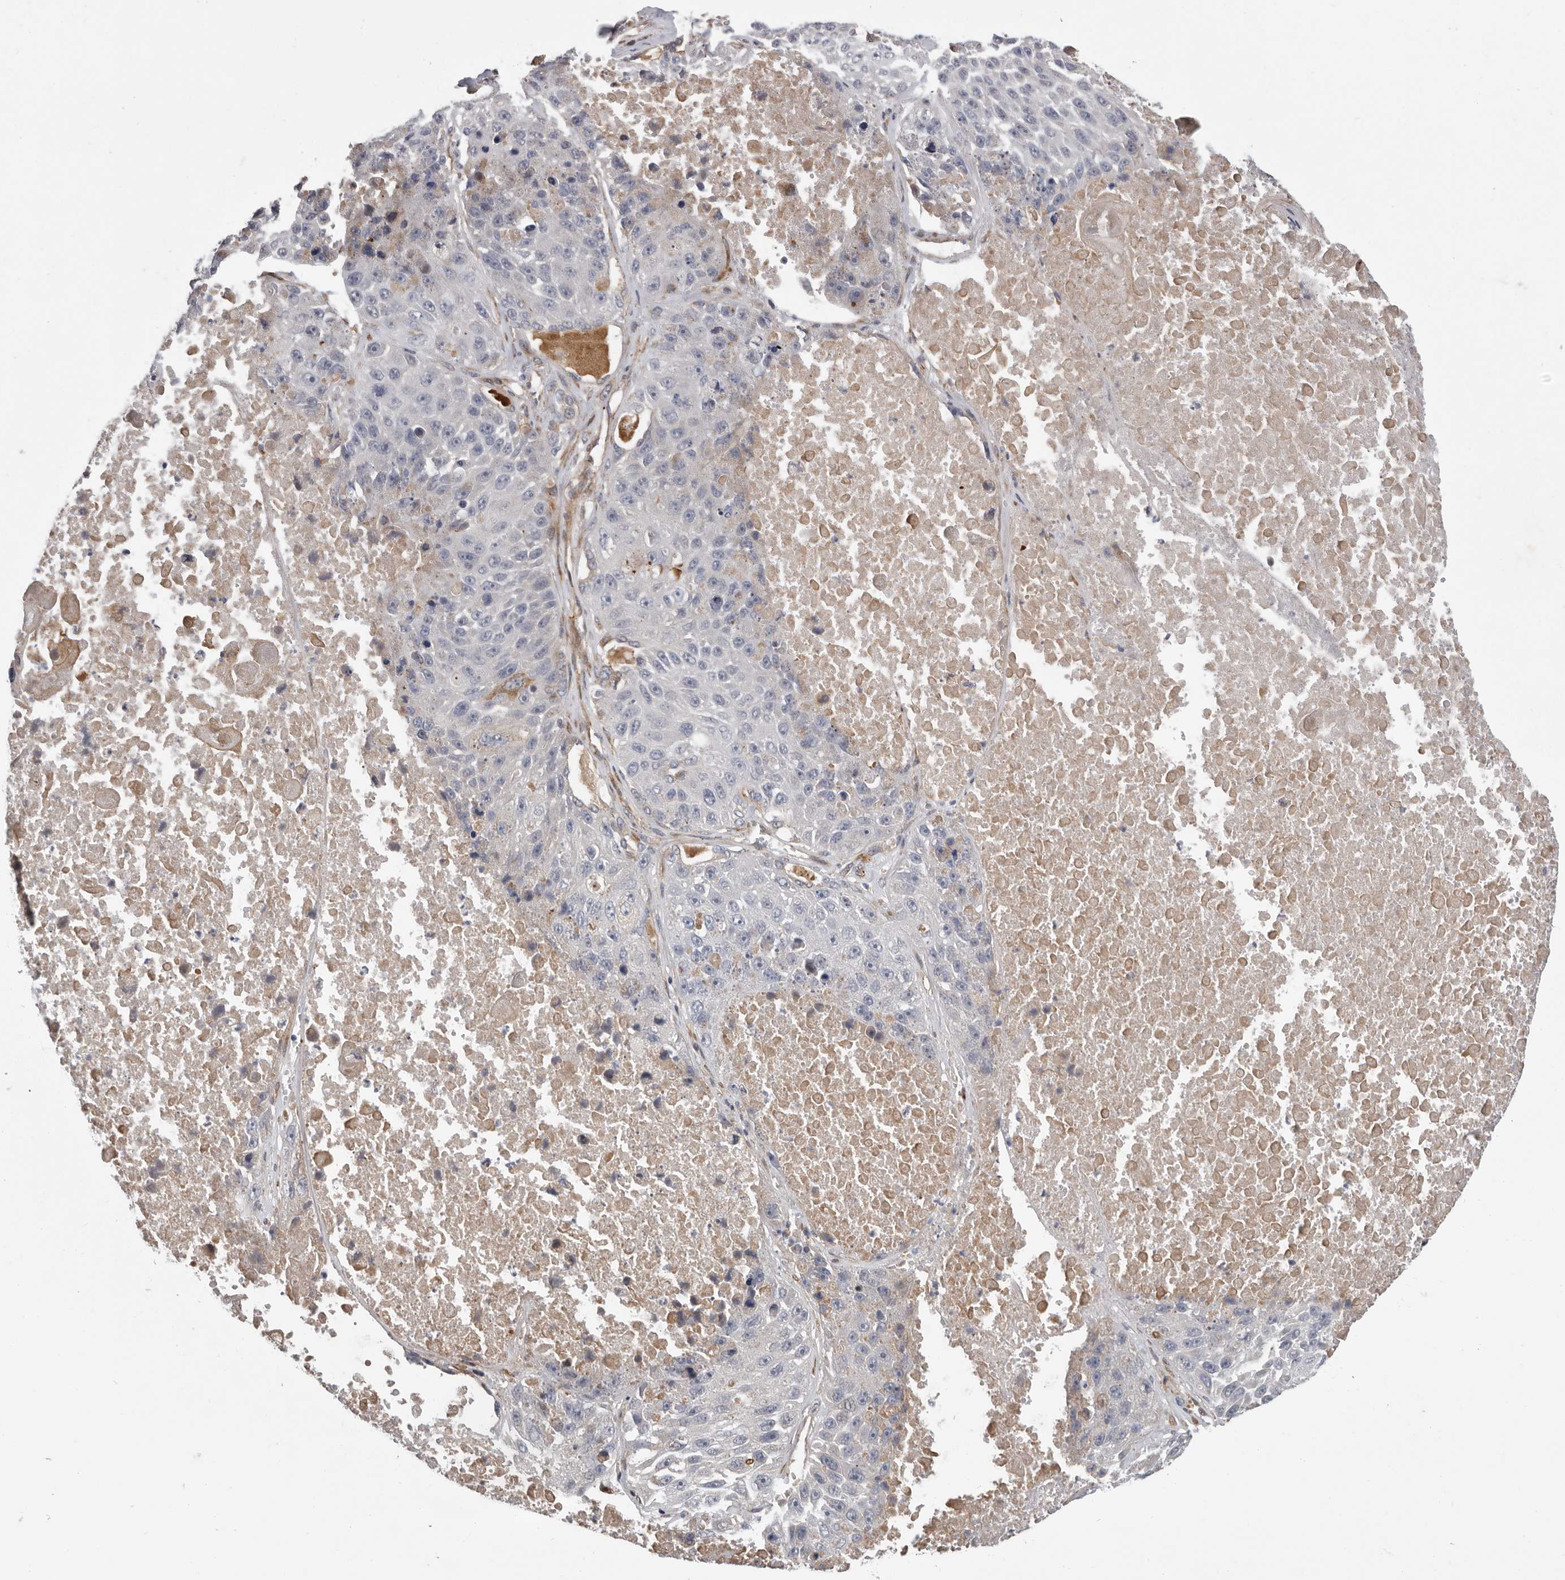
{"staining": {"intensity": "negative", "quantity": "none", "location": "none"}, "tissue": "lung cancer", "cell_type": "Tumor cells", "image_type": "cancer", "snomed": [{"axis": "morphology", "description": "Squamous cell carcinoma, NOS"}, {"axis": "topography", "description": "Lung"}], "caption": "Tumor cells show no significant positivity in lung squamous cell carcinoma.", "gene": "ATXN3L", "patient": {"sex": "male", "age": 61}}